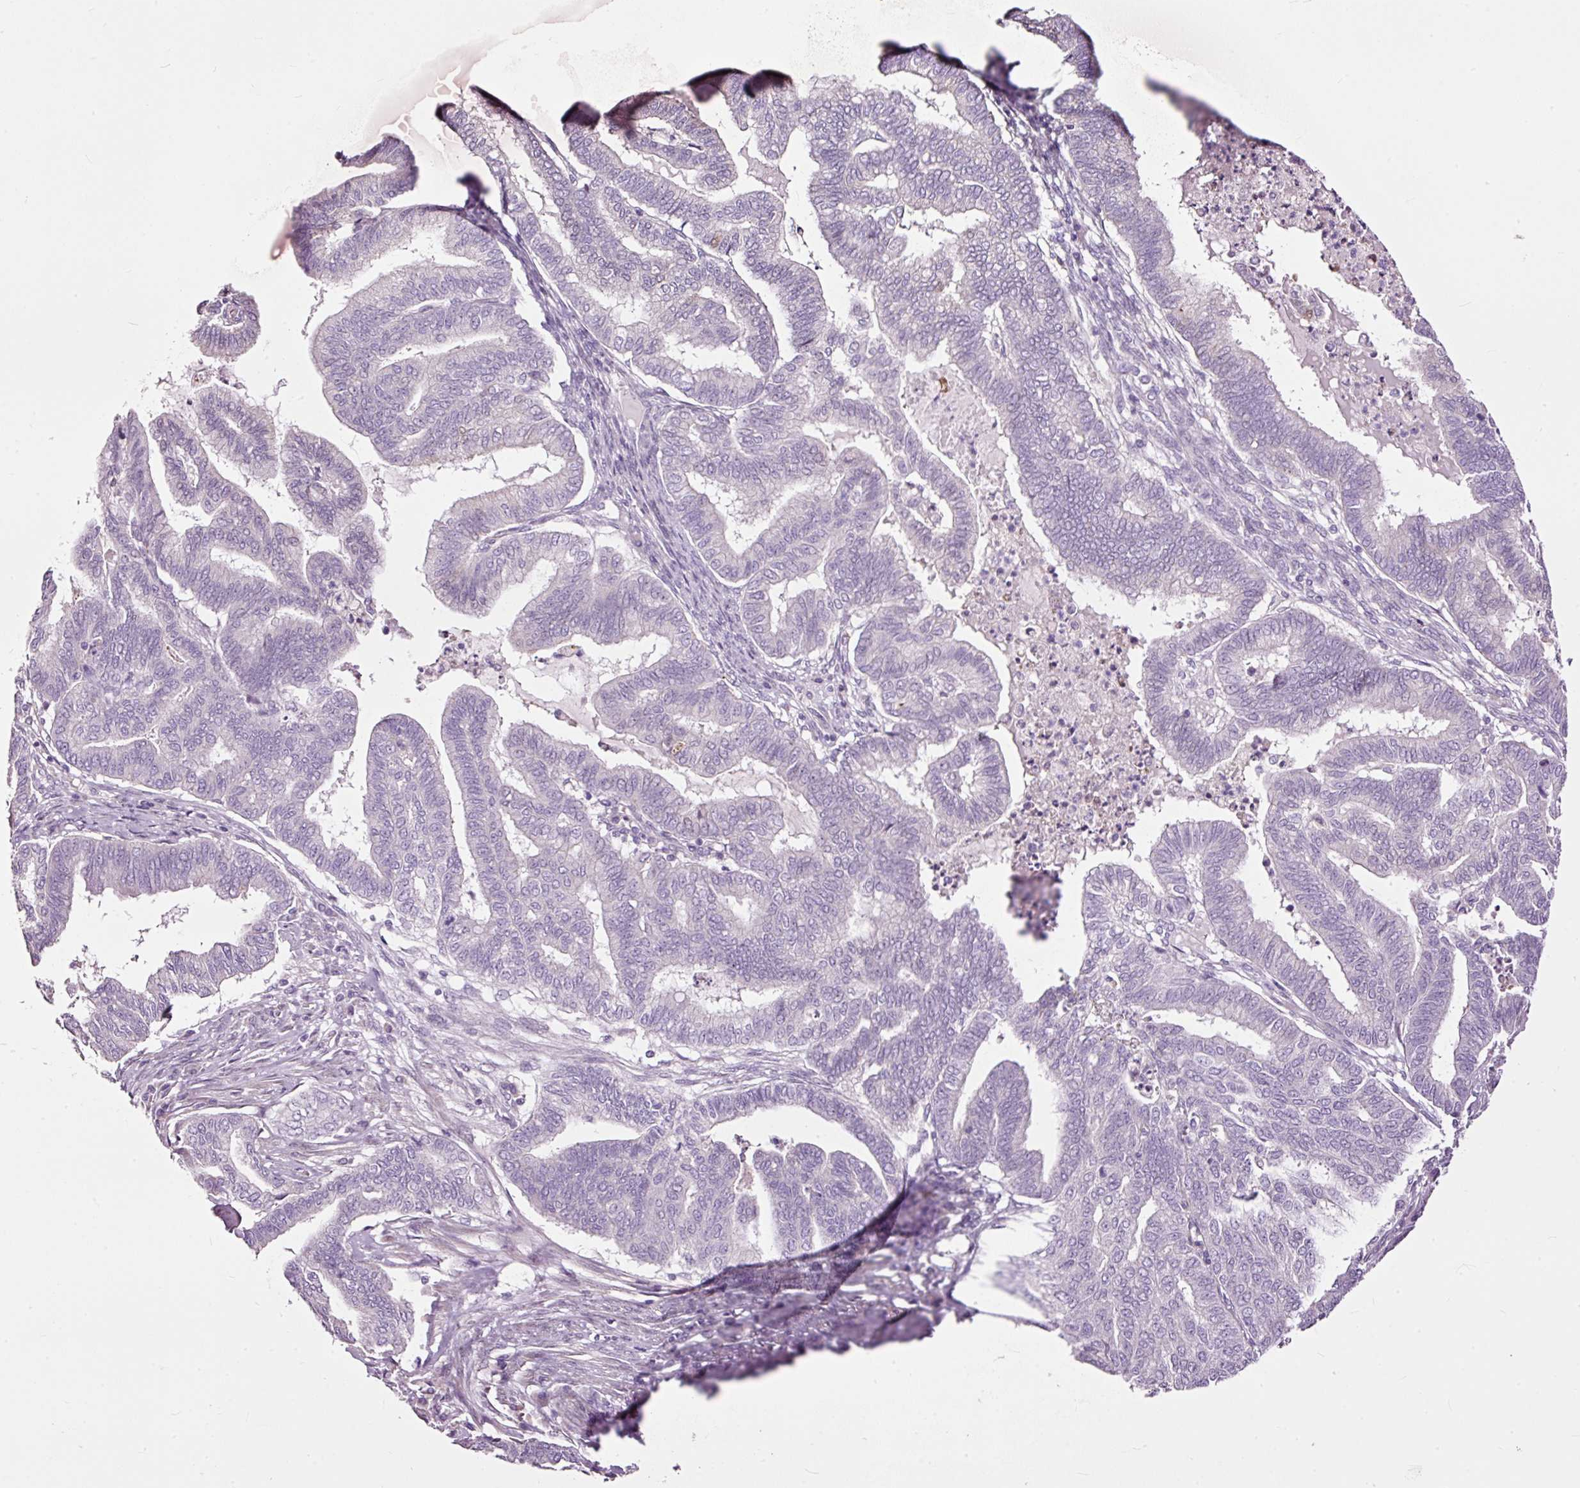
{"staining": {"intensity": "negative", "quantity": "none", "location": "none"}, "tissue": "endometrial cancer", "cell_type": "Tumor cells", "image_type": "cancer", "snomed": [{"axis": "morphology", "description": "Adenocarcinoma, NOS"}, {"axis": "topography", "description": "Endometrium"}], "caption": "Photomicrograph shows no protein staining in tumor cells of endometrial adenocarcinoma tissue.", "gene": "FCRL4", "patient": {"sex": "female", "age": 79}}